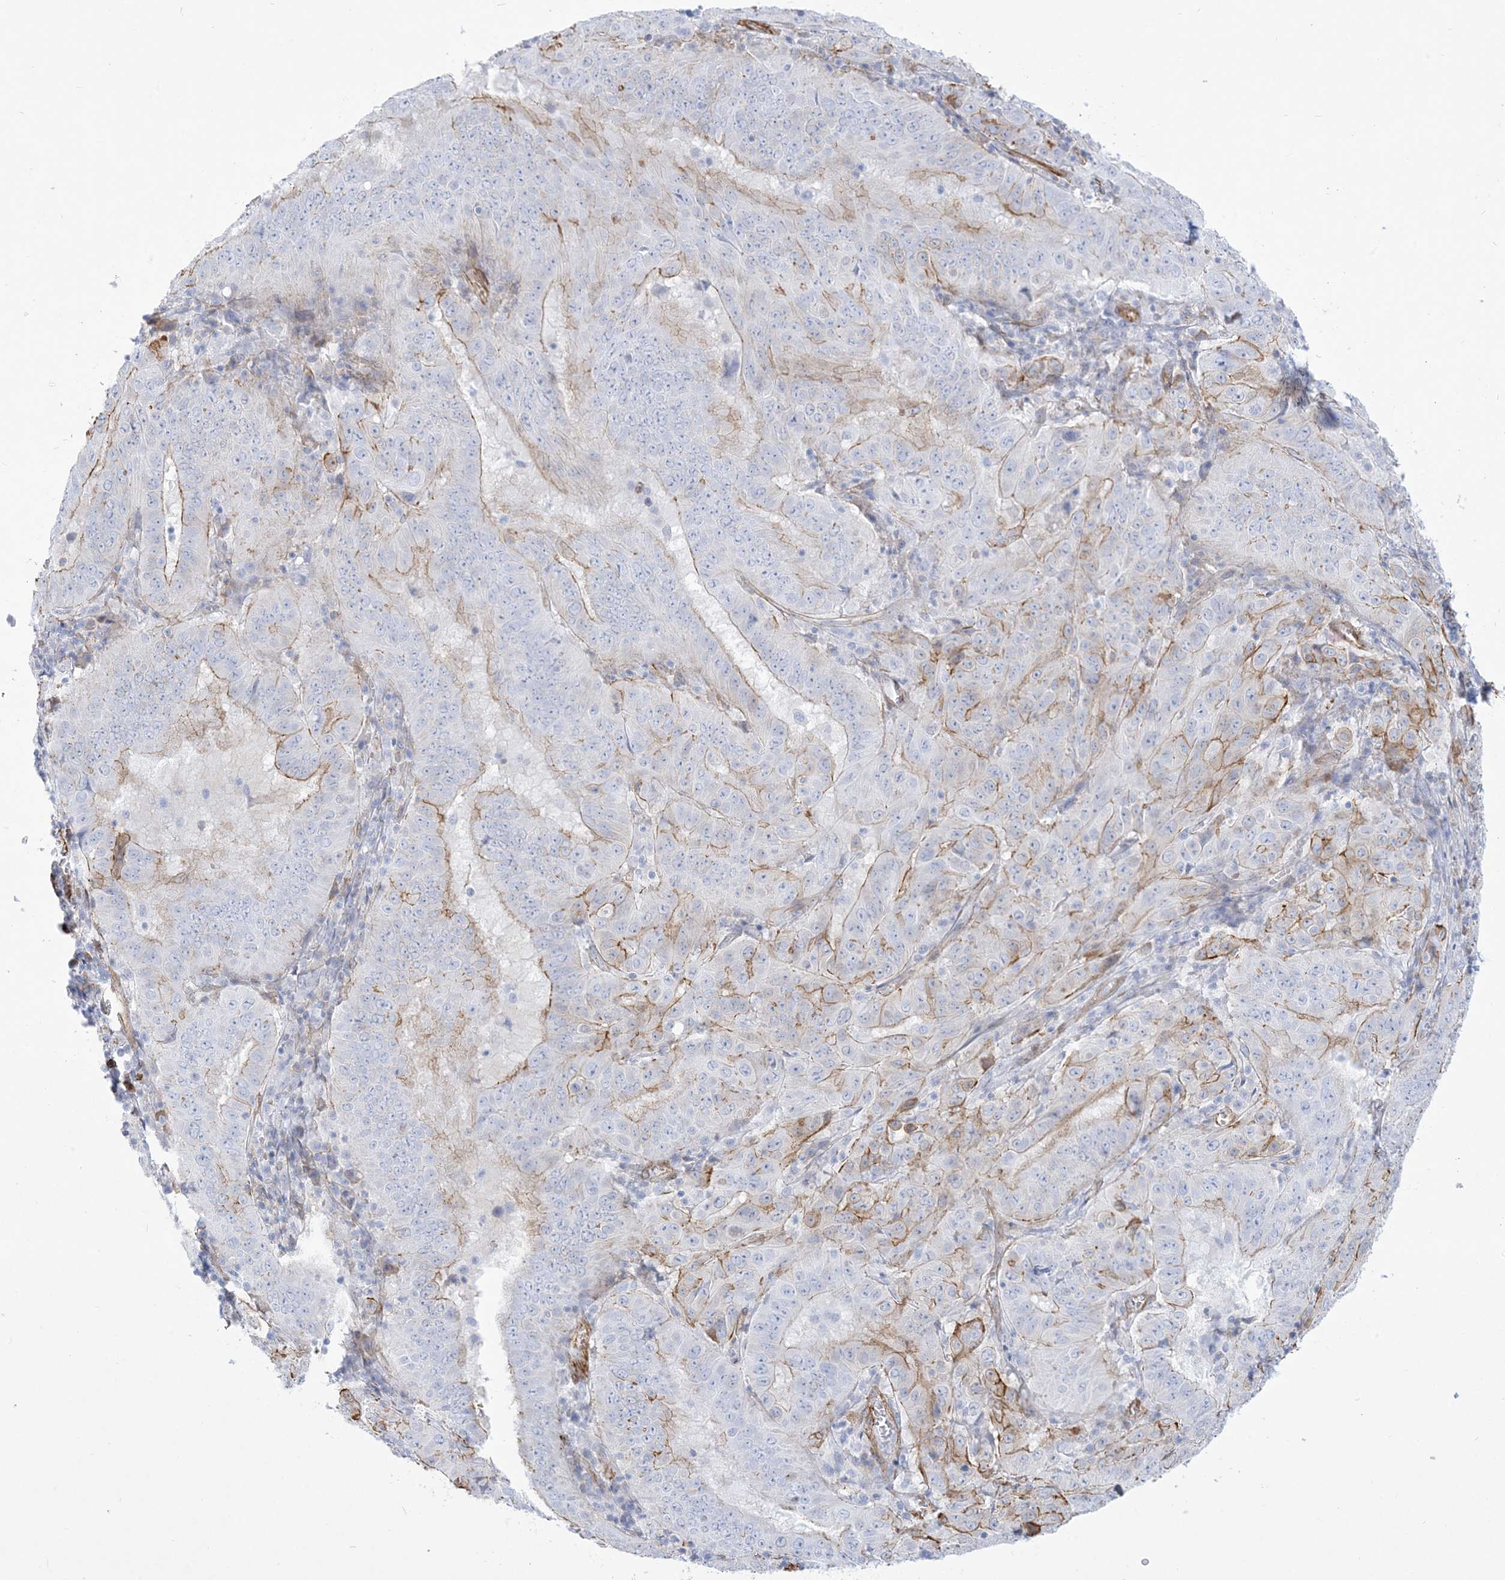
{"staining": {"intensity": "moderate", "quantity": "<25%", "location": "cytoplasmic/membranous"}, "tissue": "pancreatic cancer", "cell_type": "Tumor cells", "image_type": "cancer", "snomed": [{"axis": "morphology", "description": "Adenocarcinoma, NOS"}, {"axis": "topography", "description": "Pancreas"}], "caption": "Pancreatic adenocarcinoma was stained to show a protein in brown. There is low levels of moderate cytoplasmic/membranous positivity in about <25% of tumor cells.", "gene": "B3GNT7", "patient": {"sex": "male", "age": 63}}